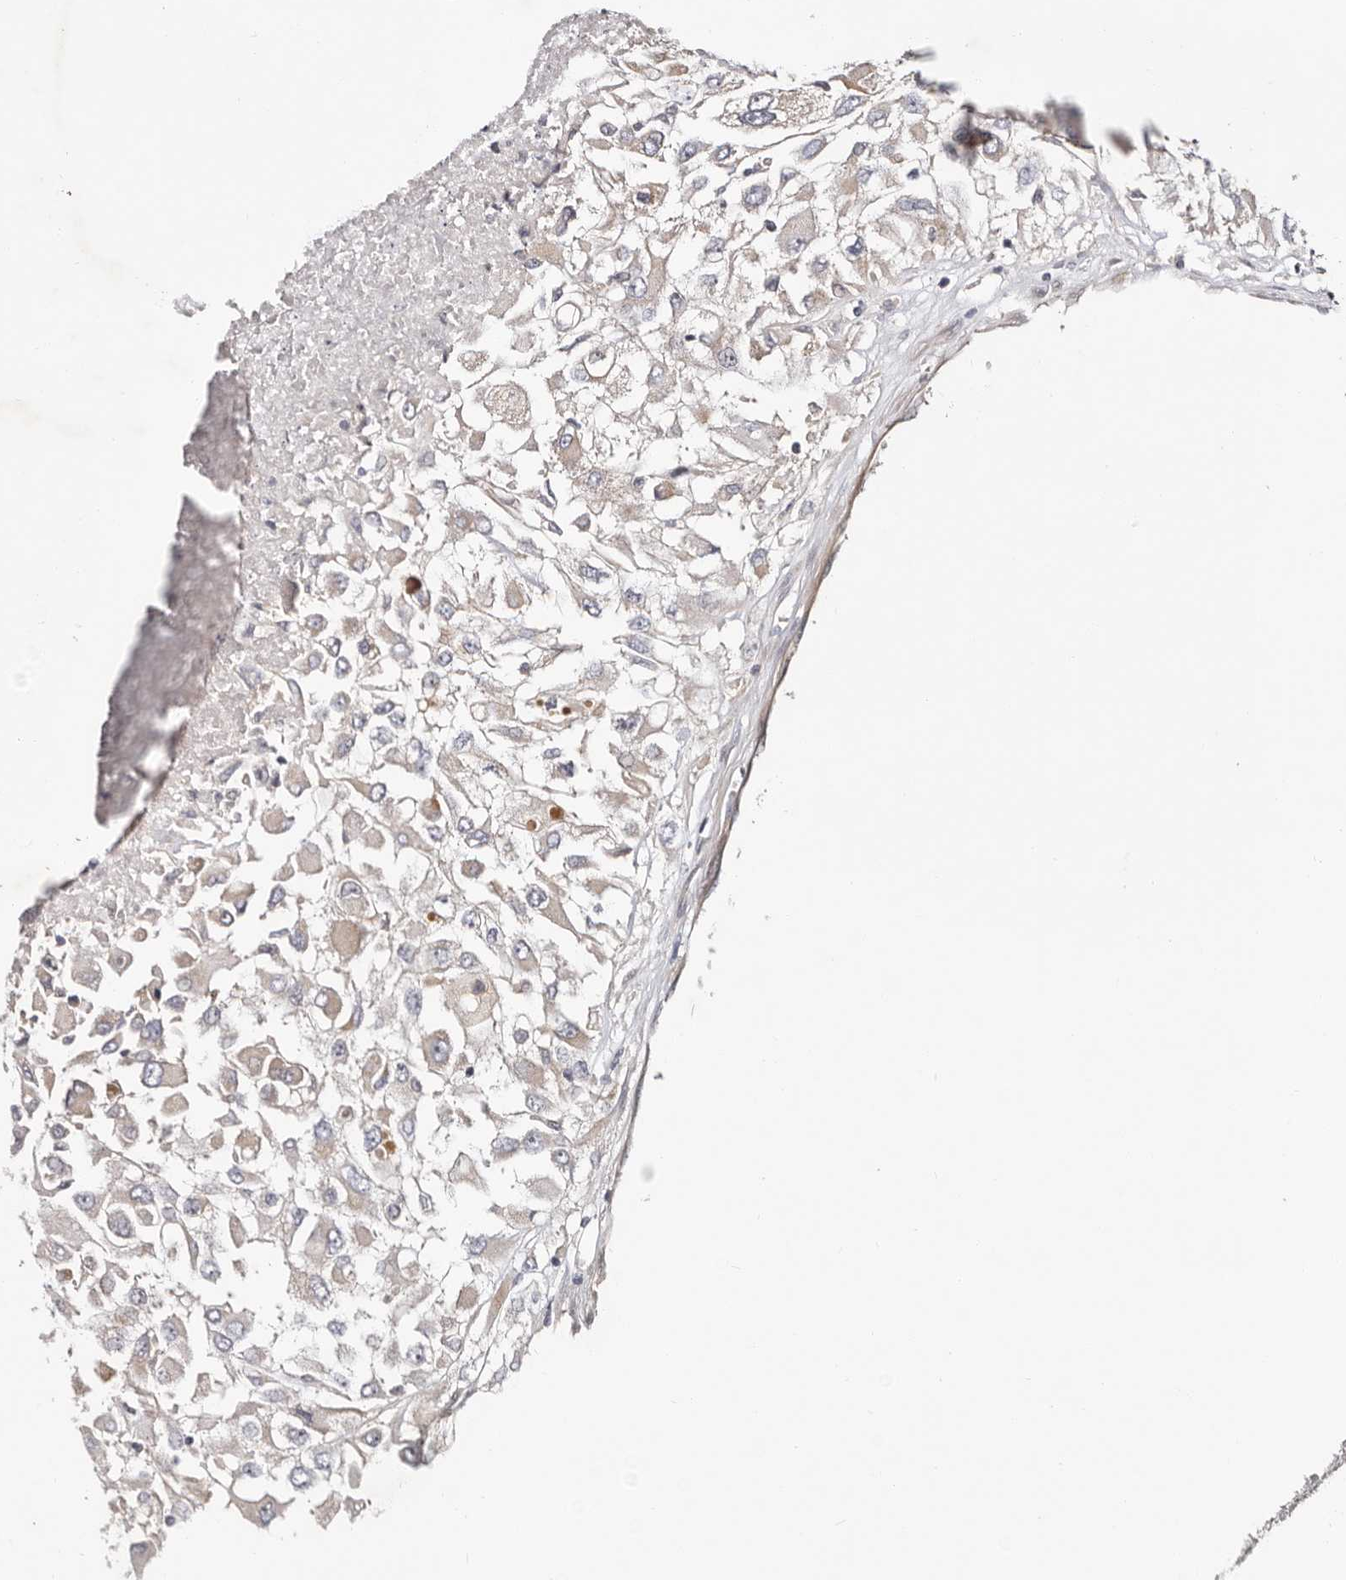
{"staining": {"intensity": "negative", "quantity": "none", "location": "none"}, "tissue": "renal cancer", "cell_type": "Tumor cells", "image_type": "cancer", "snomed": [{"axis": "morphology", "description": "Adenocarcinoma, NOS"}, {"axis": "topography", "description": "Kidney"}], "caption": "DAB immunohistochemical staining of renal cancer (adenocarcinoma) demonstrates no significant expression in tumor cells. (Brightfield microscopy of DAB immunohistochemistry (IHC) at high magnification).", "gene": "MACF1", "patient": {"sex": "female", "age": 52}}